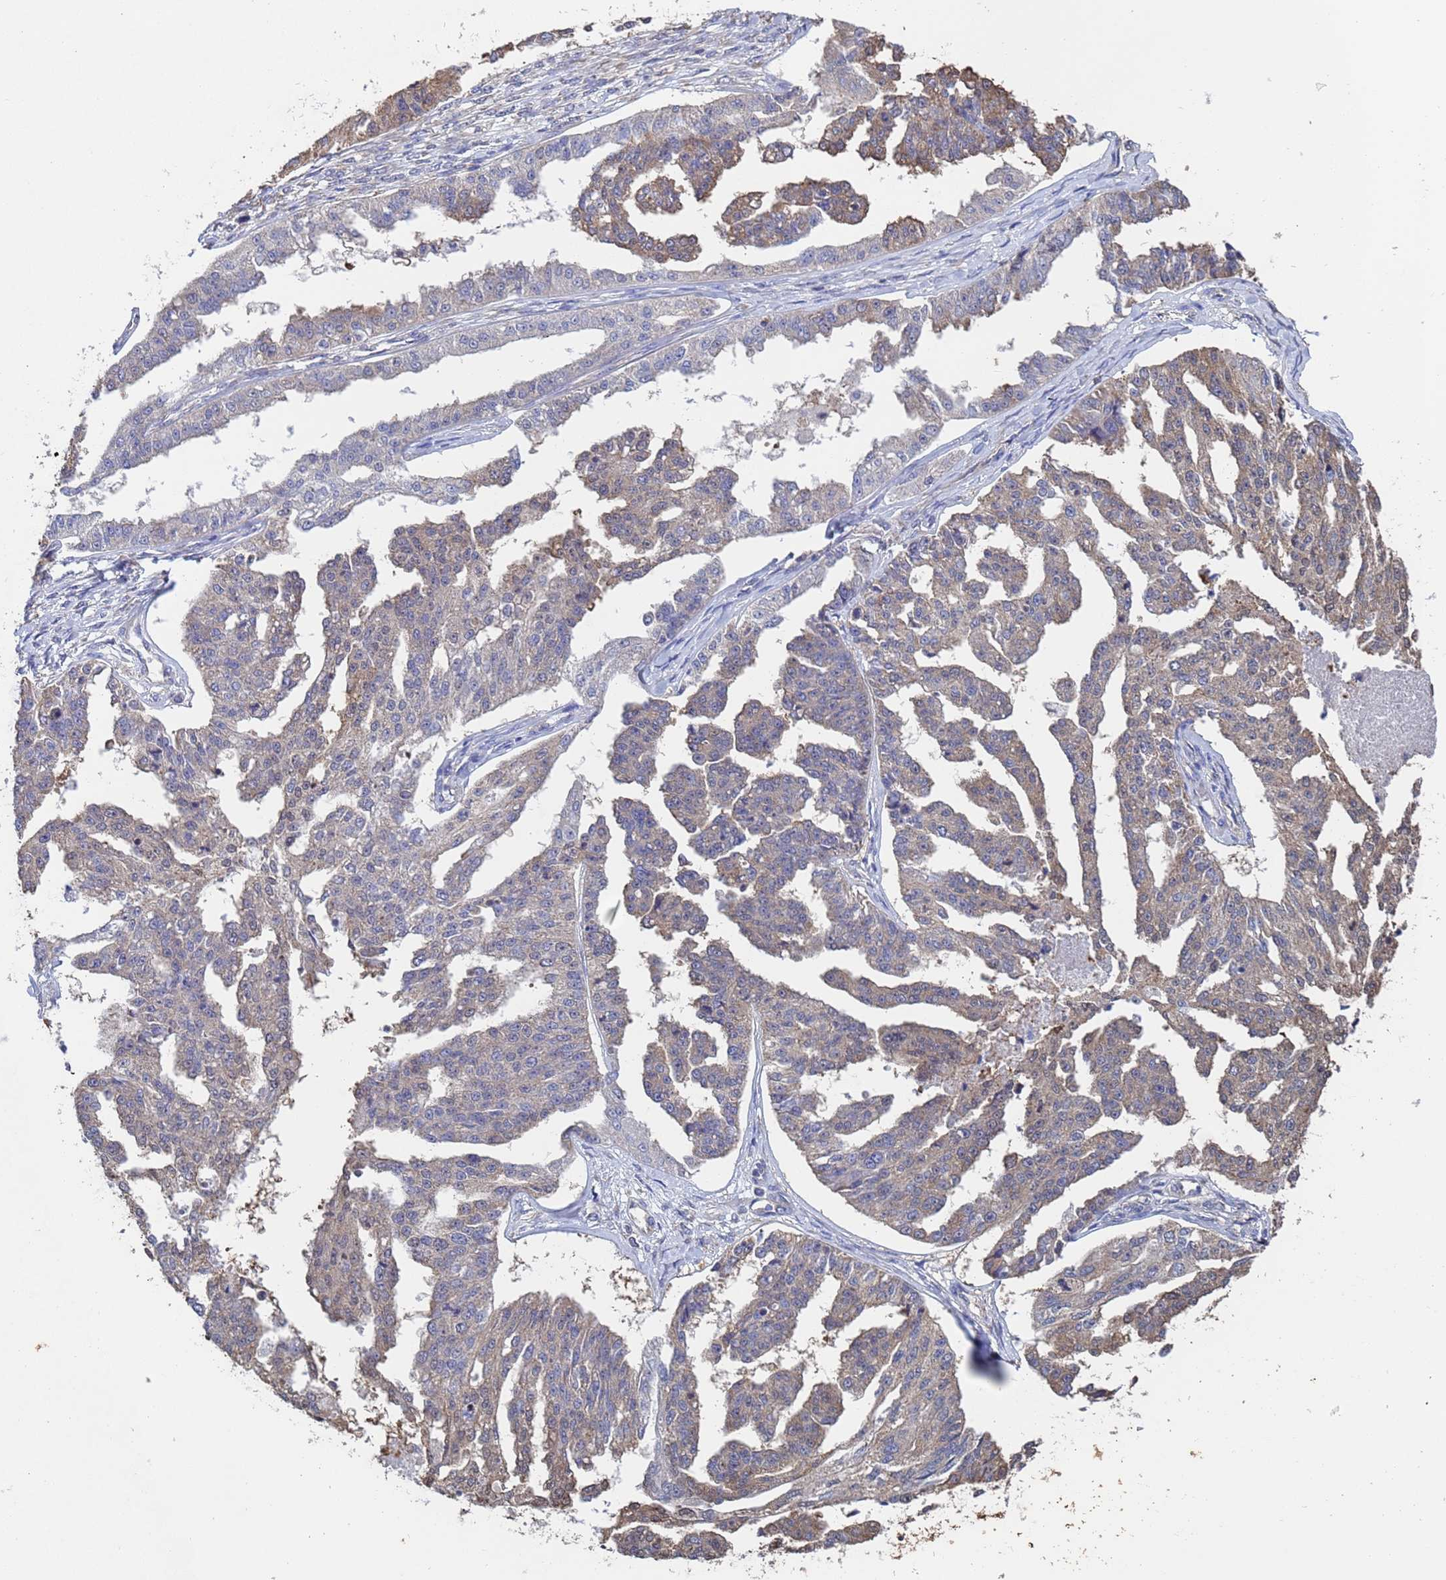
{"staining": {"intensity": "weak", "quantity": "25%-75%", "location": "cytoplasmic/membranous"}, "tissue": "ovarian cancer", "cell_type": "Tumor cells", "image_type": "cancer", "snomed": [{"axis": "morphology", "description": "Cystadenocarcinoma, serous, NOS"}, {"axis": "topography", "description": "Ovary"}], "caption": "High-magnification brightfield microscopy of ovarian serous cystadenocarcinoma stained with DAB (3,3'-diaminobenzidine) (brown) and counterstained with hematoxylin (blue). tumor cells exhibit weak cytoplasmic/membranous positivity is appreciated in about25%-75% of cells.", "gene": "FAM25A", "patient": {"sex": "female", "age": 58}}